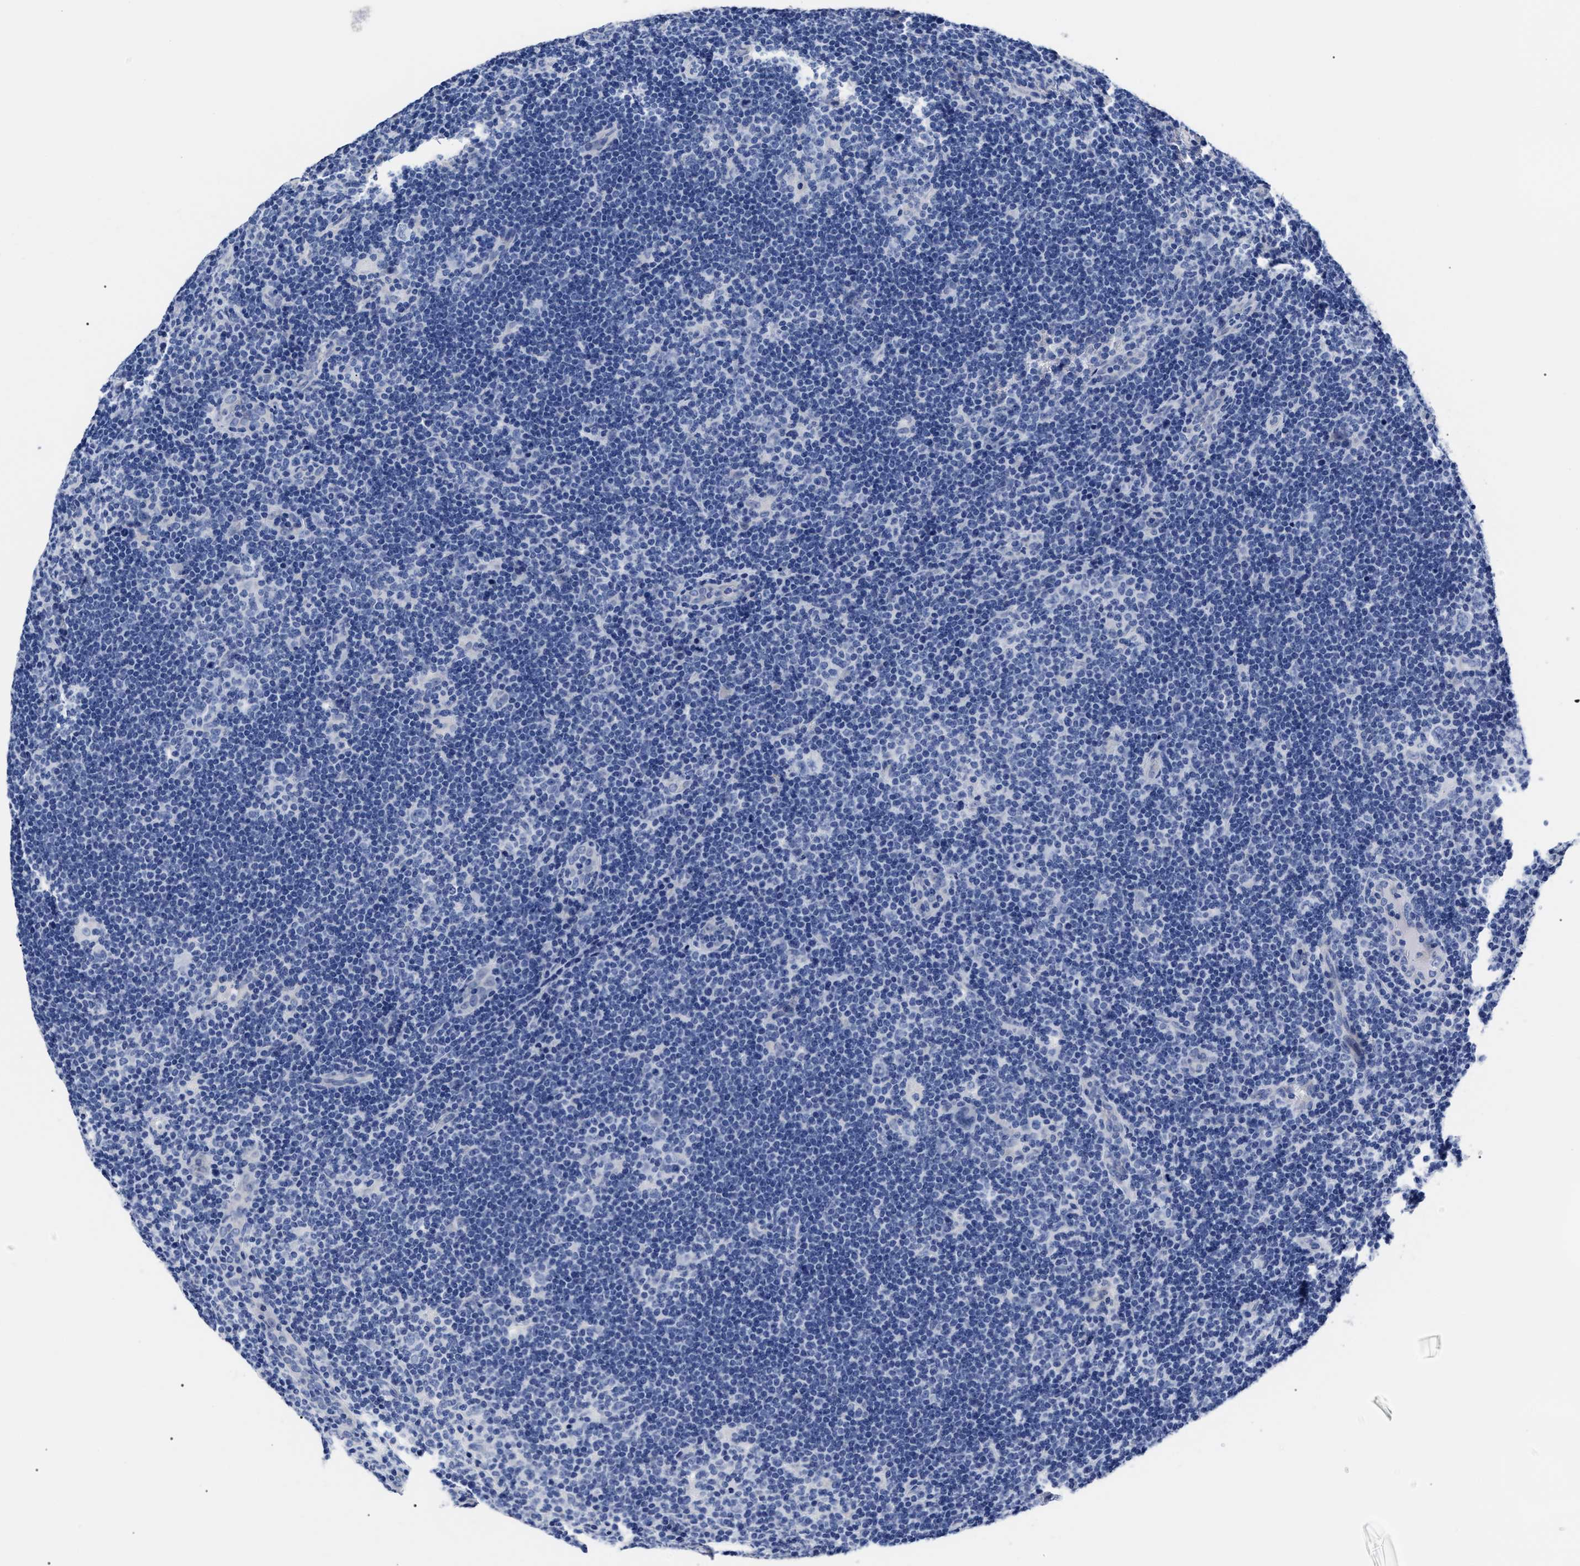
{"staining": {"intensity": "negative", "quantity": "none", "location": "none"}, "tissue": "lymphoma", "cell_type": "Tumor cells", "image_type": "cancer", "snomed": [{"axis": "morphology", "description": "Hodgkin's disease, NOS"}, {"axis": "topography", "description": "Lymph node"}], "caption": "Tumor cells show no significant staining in lymphoma. The staining was performed using DAB (3,3'-diaminobenzidine) to visualize the protein expression in brown, while the nuclei were stained in blue with hematoxylin (Magnification: 20x).", "gene": "ALPG", "patient": {"sex": "female", "age": 57}}